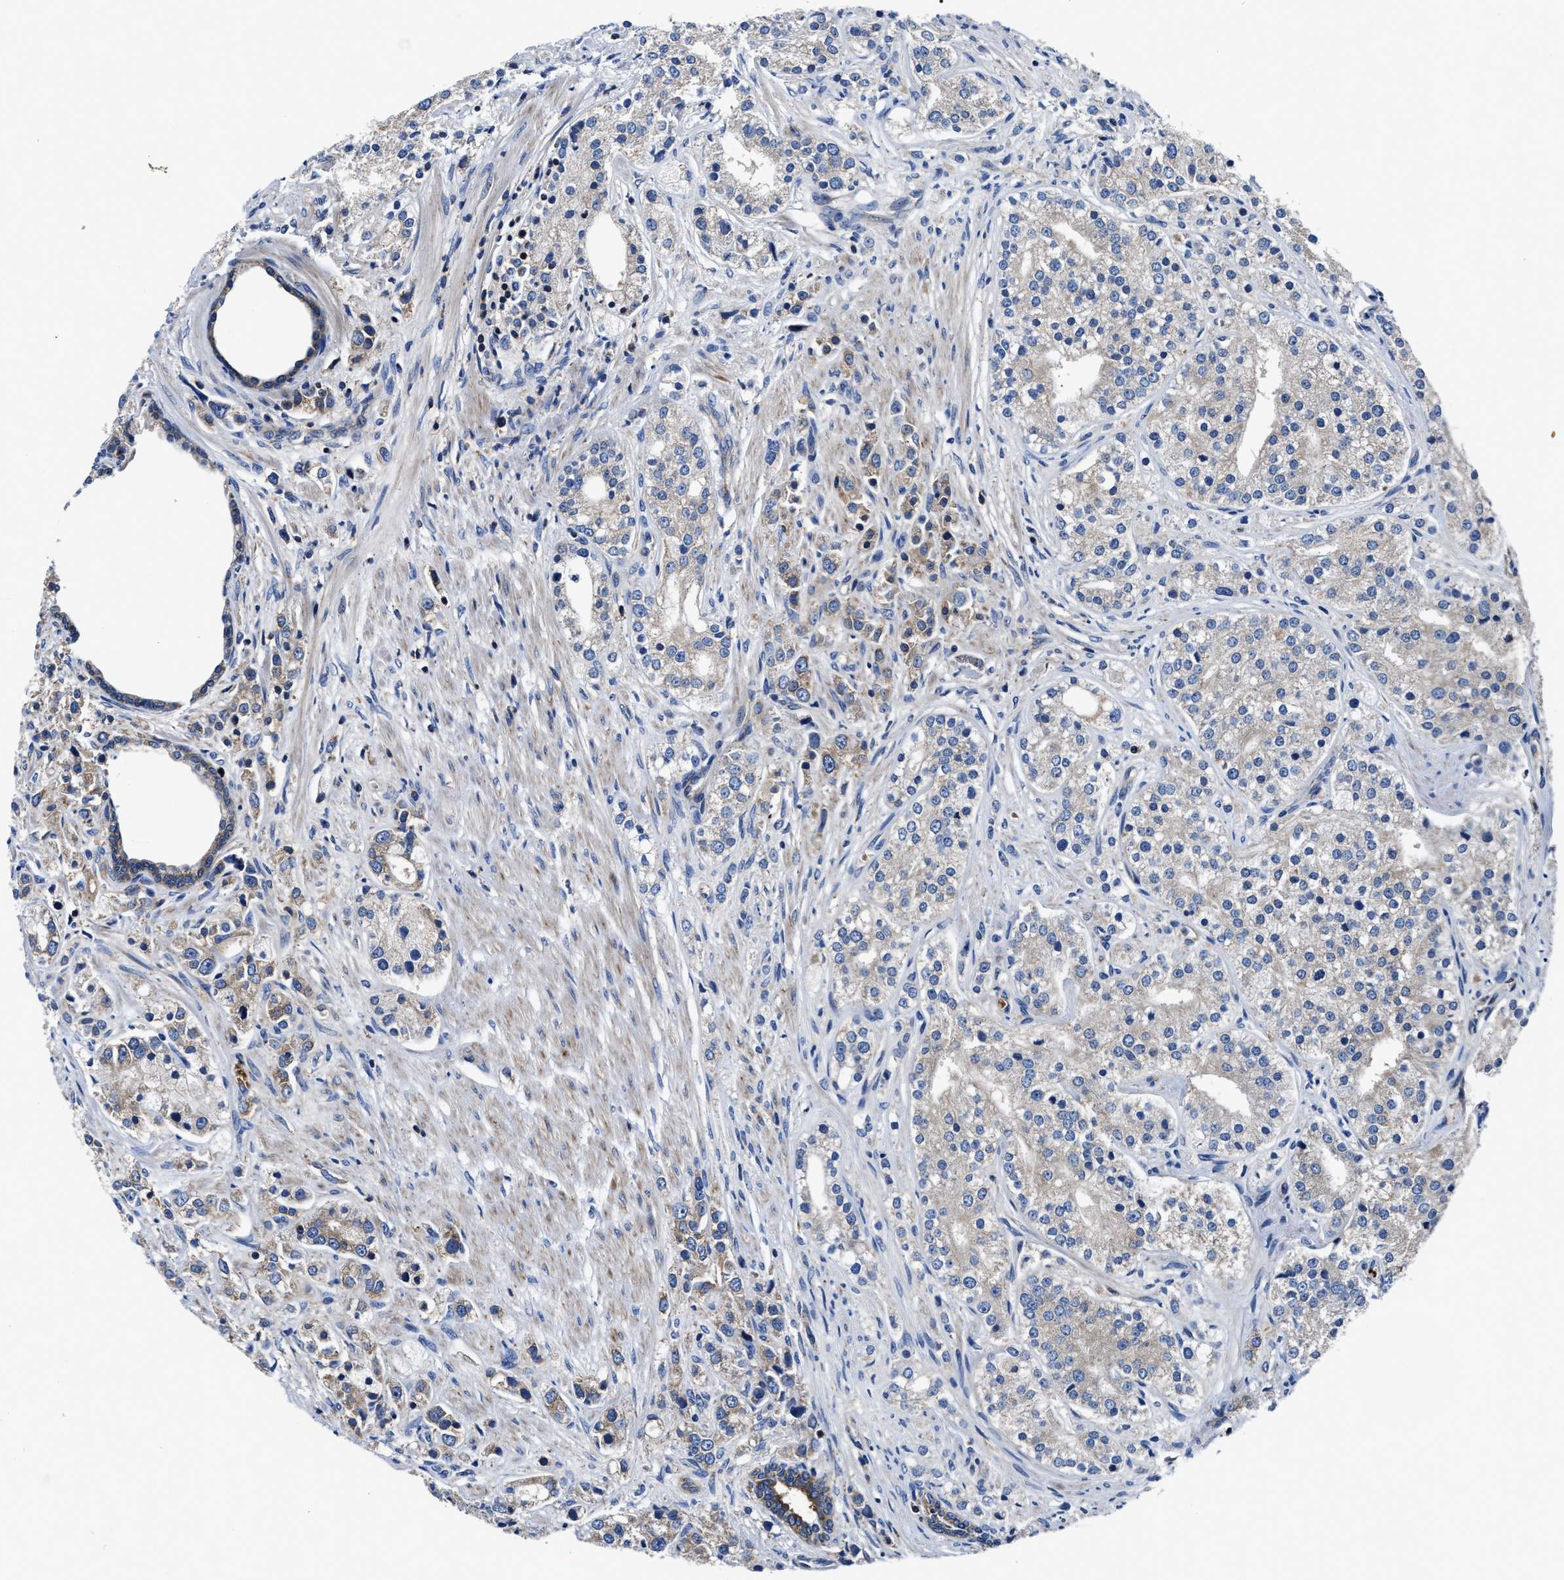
{"staining": {"intensity": "weak", "quantity": "25%-75%", "location": "cytoplasmic/membranous"}, "tissue": "prostate cancer", "cell_type": "Tumor cells", "image_type": "cancer", "snomed": [{"axis": "morphology", "description": "Adenocarcinoma, High grade"}, {"axis": "topography", "description": "Prostate"}], "caption": "Prostate cancer (adenocarcinoma (high-grade)) stained with a brown dye demonstrates weak cytoplasmic/membranous positive staining in about 25%-75% of tumor cells.", "gene": "PHLPP1", "patient": {"sex": "male", "age": 50}}